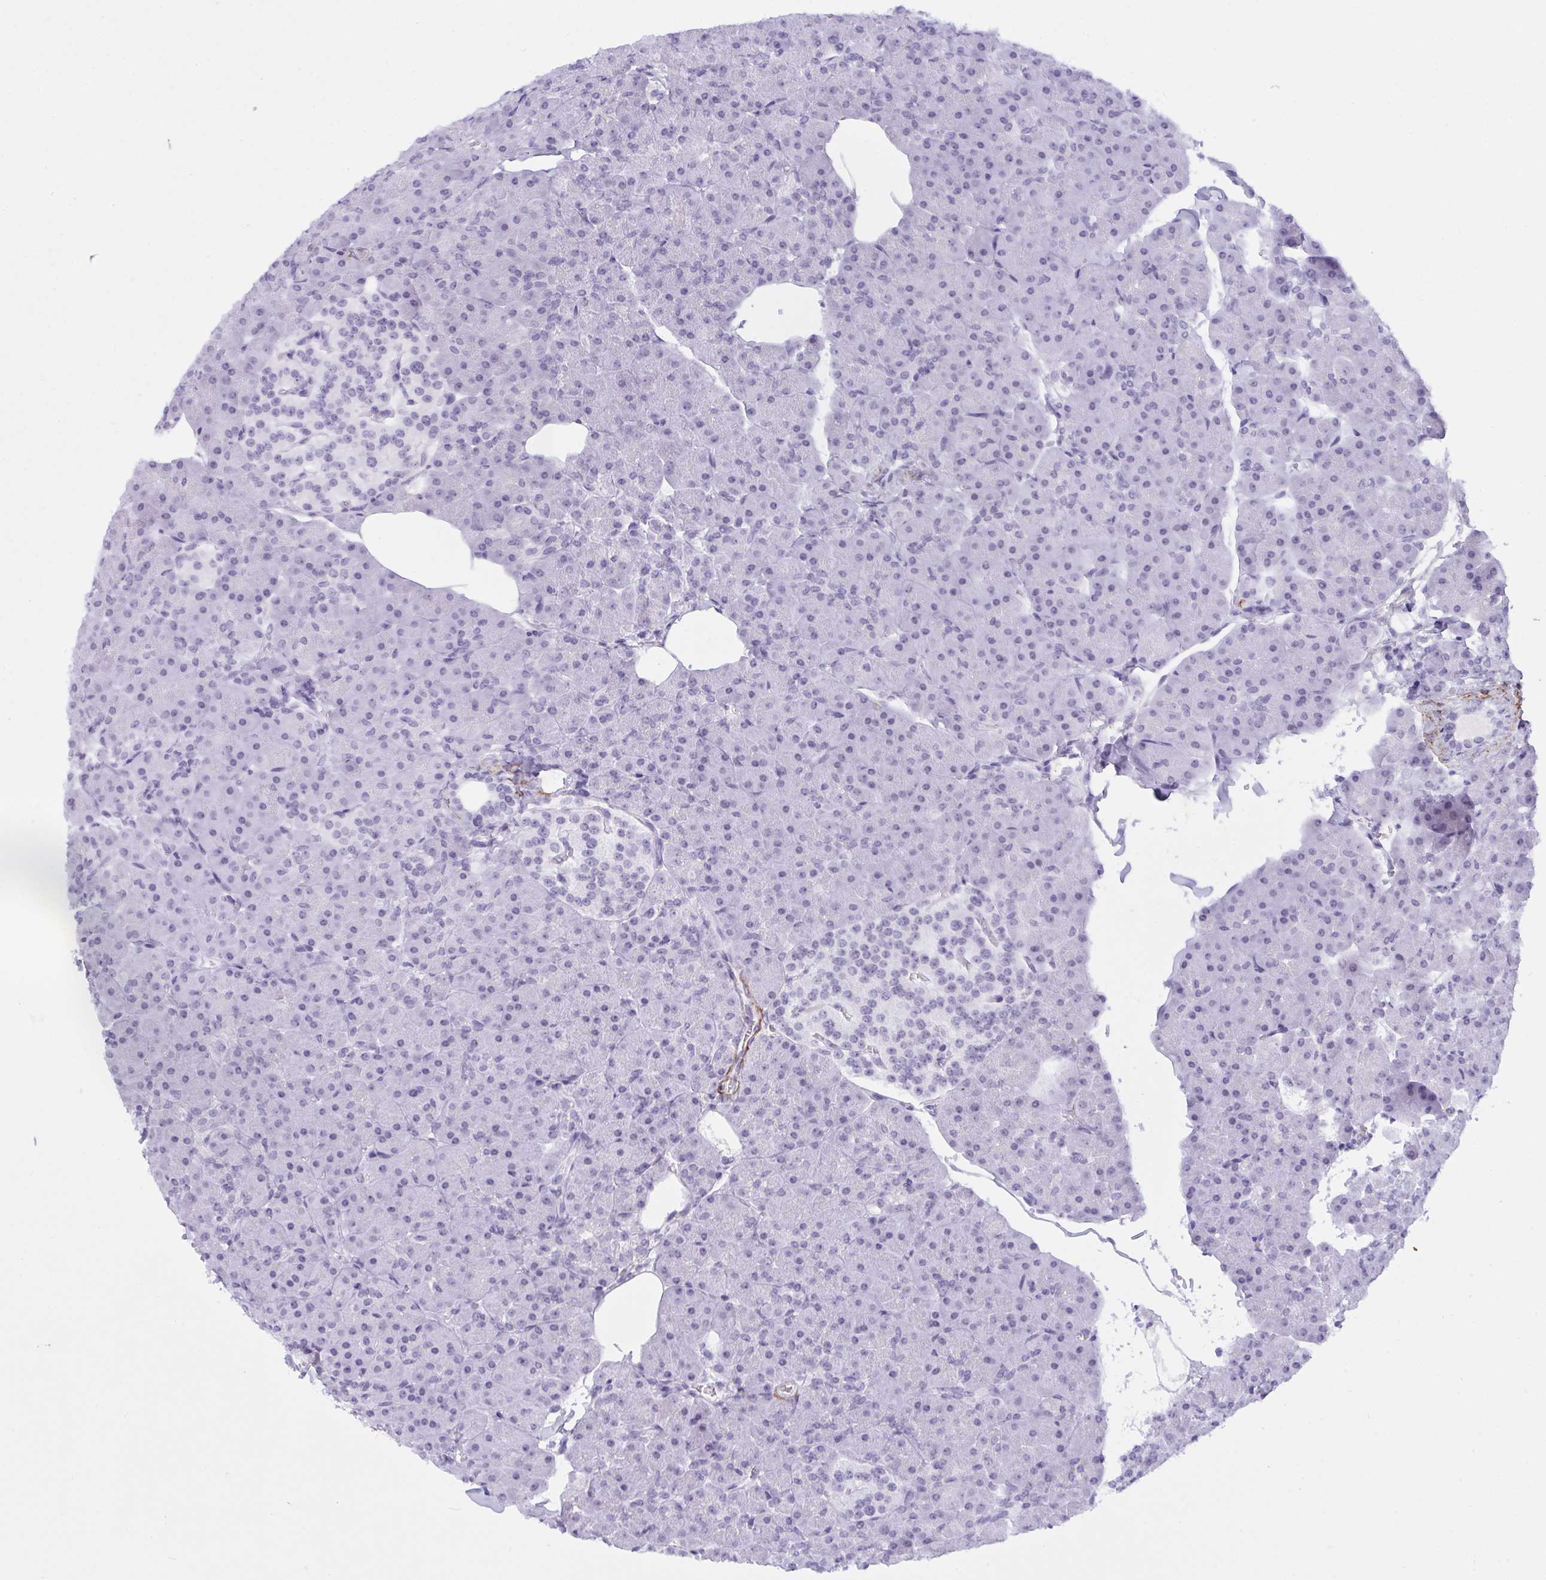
{"staining": {"intensity": "negative", "quantity": "none", "location": "none"}, "tissue": "pancreas", "cell_type": "Exocrine glandular cells", "image_type": "normal", "snomed": [{"axis": "morphology", "description": "Normal tissue, NOS"}, {"axis": "topography", "description": "Pancreas"}], "caption": "Photomicrograph shows no significant protein staining in exocrine glandular cells of unremarkable pancreas. The staining was performed using DAB (3,3'-diaminobenzidine) to visualize the protein expression in brown, while the nuclei were stained in blue with hematoxylin (Magnification: 20x).", "gene": "ELN", "patient": {"sex": "male", "age": 35}}